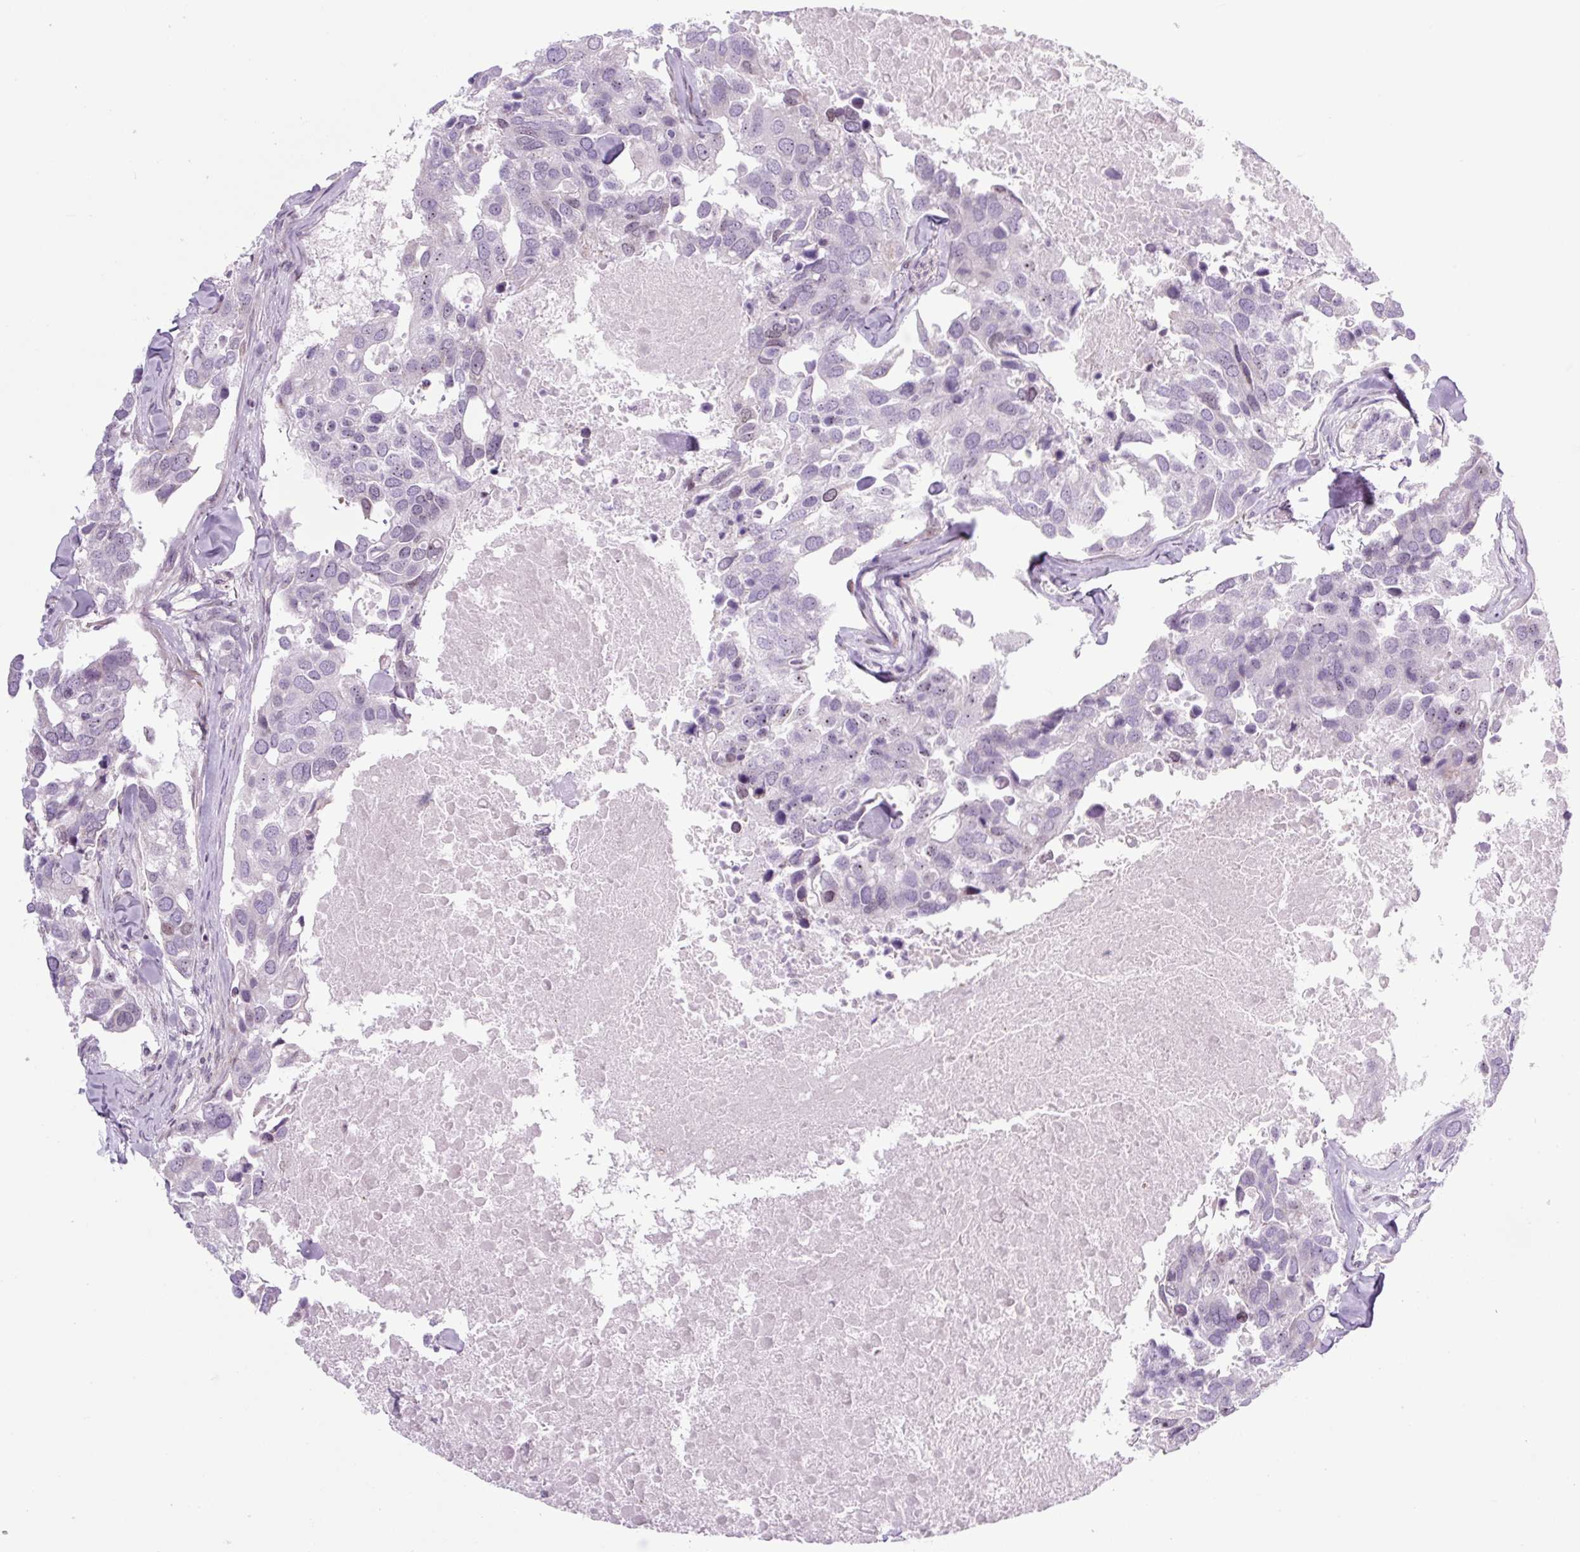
{"staining": {"intensity": "negative", "quantity": "none", "location": "none"}, "tissue": "breast cancer", "cell_type": "Tumor cells", "image_type": "cancer", "snomed": [{"axis": "morphology", "description": "Duct carcinoma"}, {"axis": "topography", "description": "Breast"}], "caption": "Histopathology image shows no significant protein expression in tumor cells of invasive ductal carcinoma (breast).", "gene": "RRS1", "patient": {"sex": "female", "age": 83}}